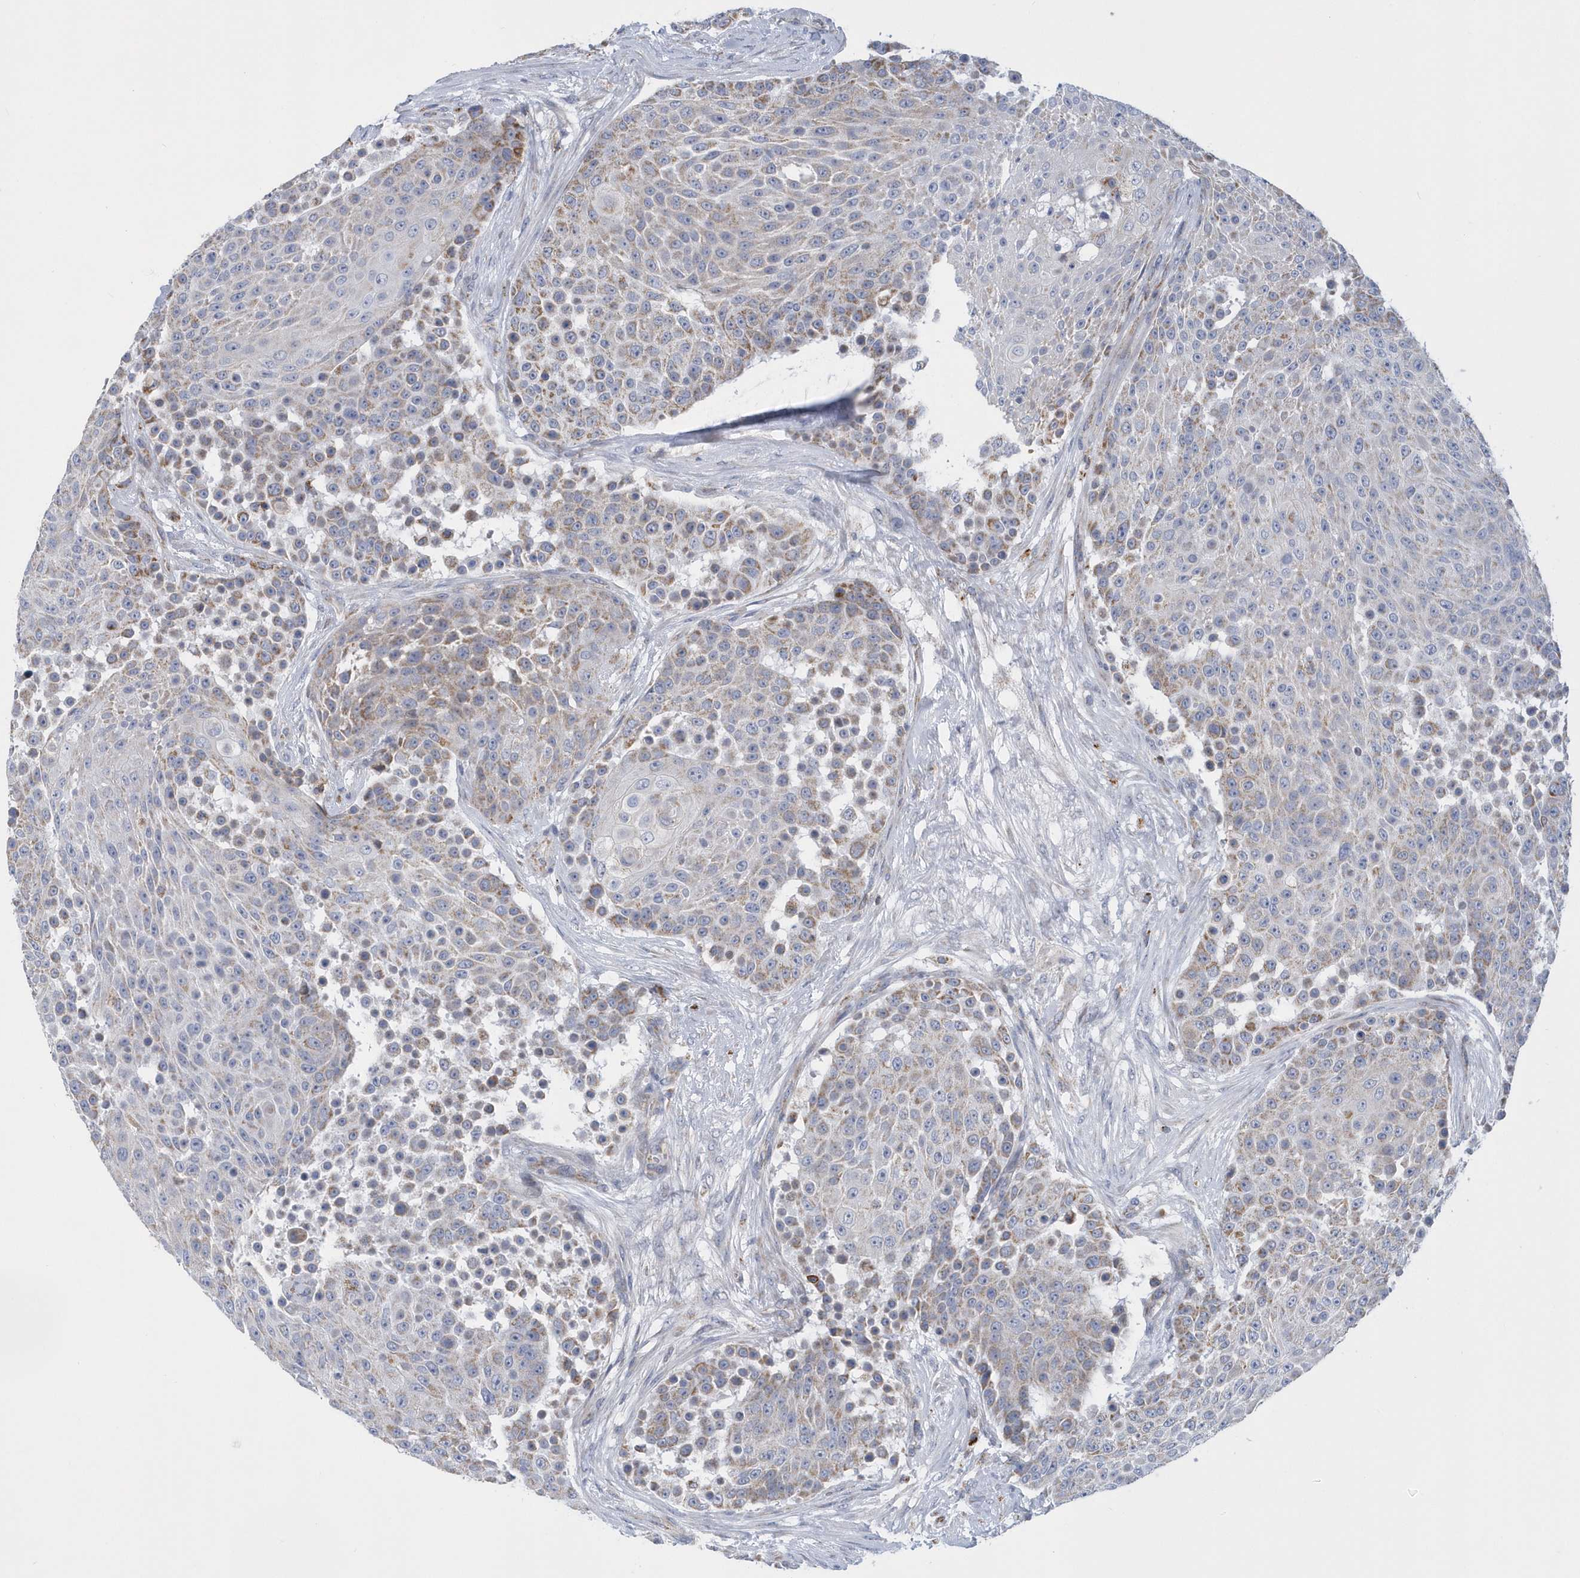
{"staining": {"intensity": "moderate", "quantity": "<25%", "location": "cytoplasmic/membranous"}, "tissue": "urothelial cancer", "cell_type": "Tumor cells", "image_type": "cancer", "snomed": [{"axis": "morphology", "description": "Urothelial carcinoma, High grade"}, {"axis": "topography", "description": "Urinary bladder"}], "caption": "Immunohistochemical staining of human urothelial carcinoma (high-grade) shows low levels of moderate cytoplasmic/membranous positivity in approximately <25% of tumor cells.", "gene": "VWA5B2", "patient": {"sex": "female", "age": 63}}